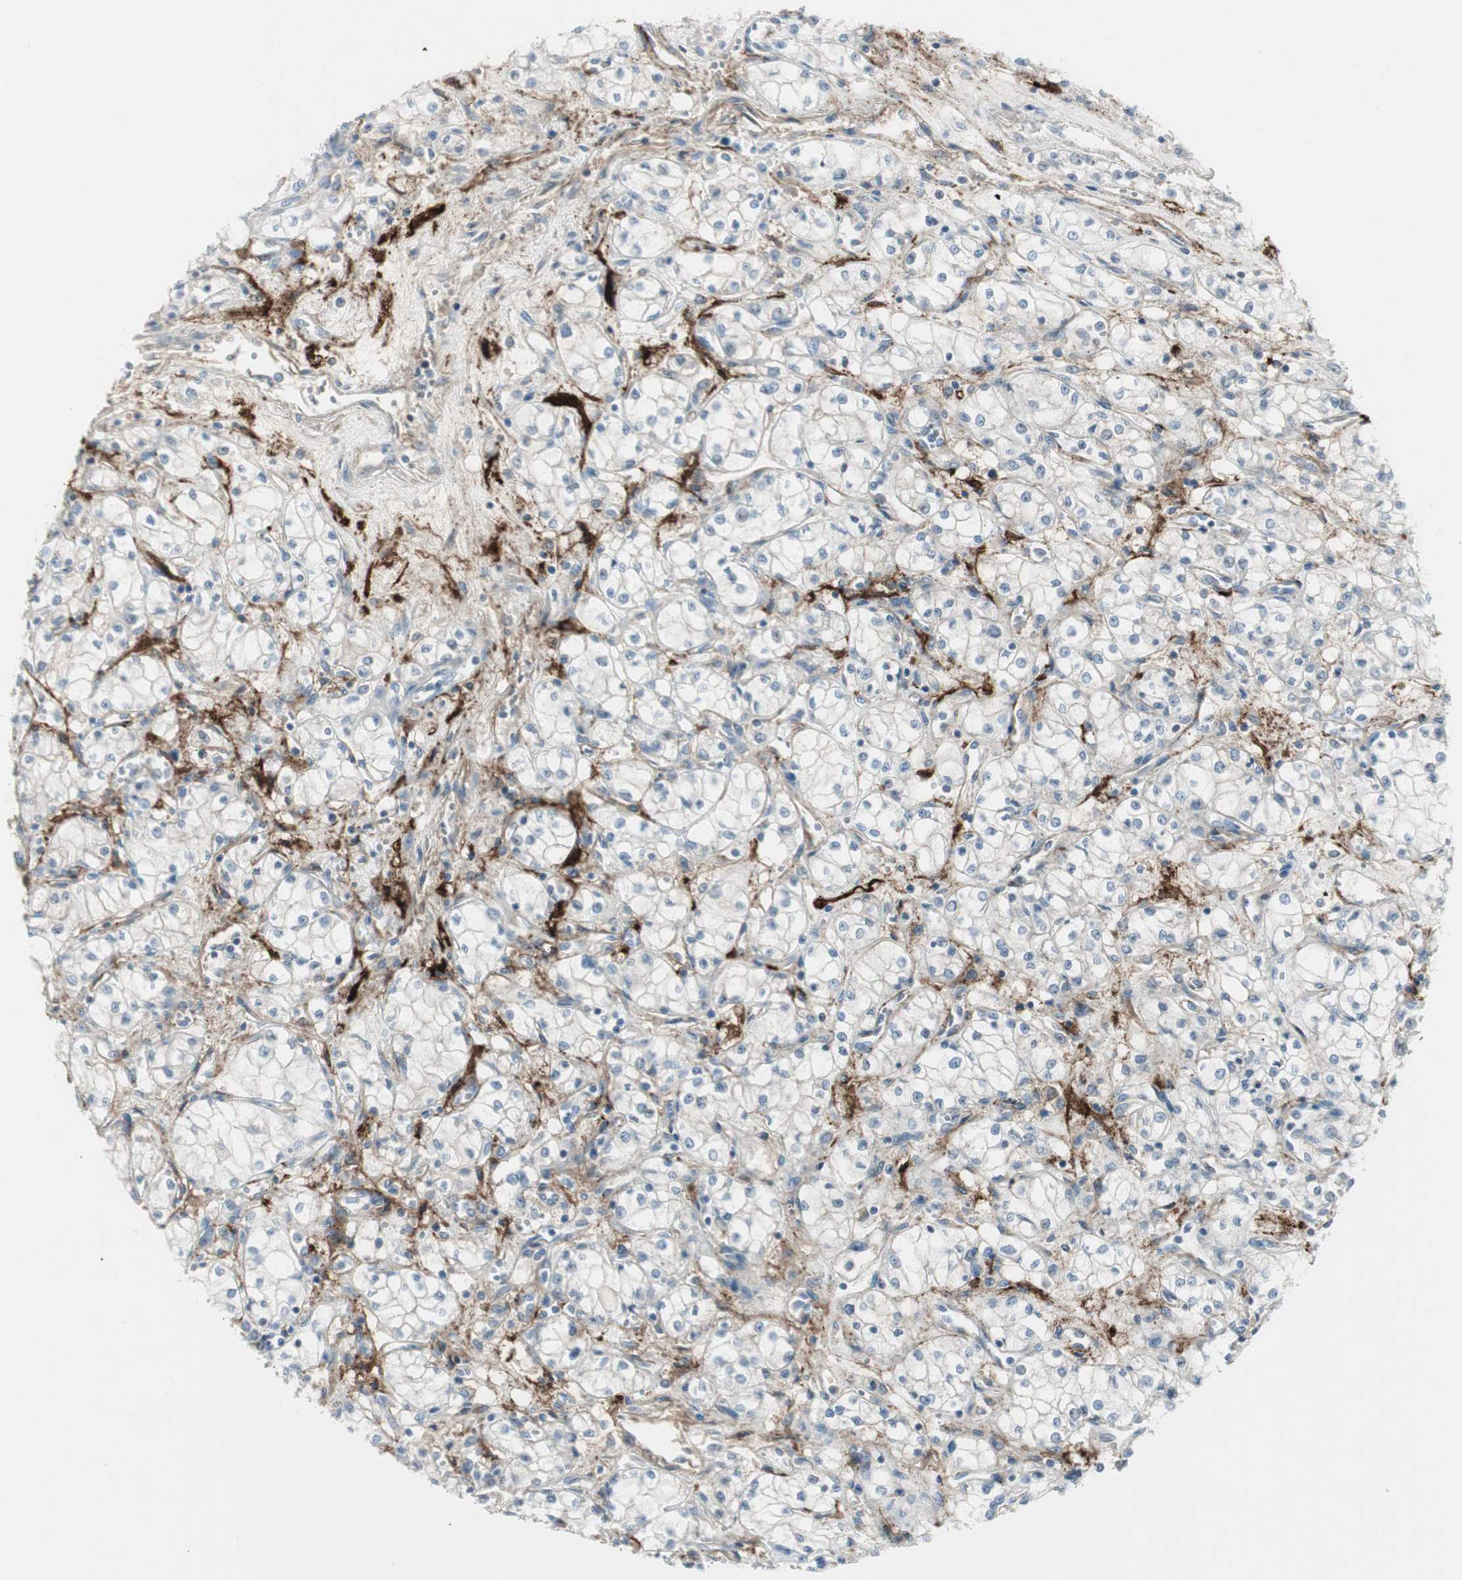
{"staining": {"intensity": "negative", "quantity": "none", "location": "none"}, "tissue": "renal cancer", "cell_type": "Tumor cells", "image_type": "cancer", "snomed": [{"axis": "morphology", "description": "Normal tissue, NOS"}, {"axis": "morphology", "description": "Adenocarcinoma, NOS"}, {"axis": "topography", "description": "Kidney"}], "caption": "Immunohistochemical staining of adenocarcinoma (renal) exhibits no significant expression in tumor cells.", "gene": "CACNA2D1", "patient": {"sex": "male", "age": 59}}